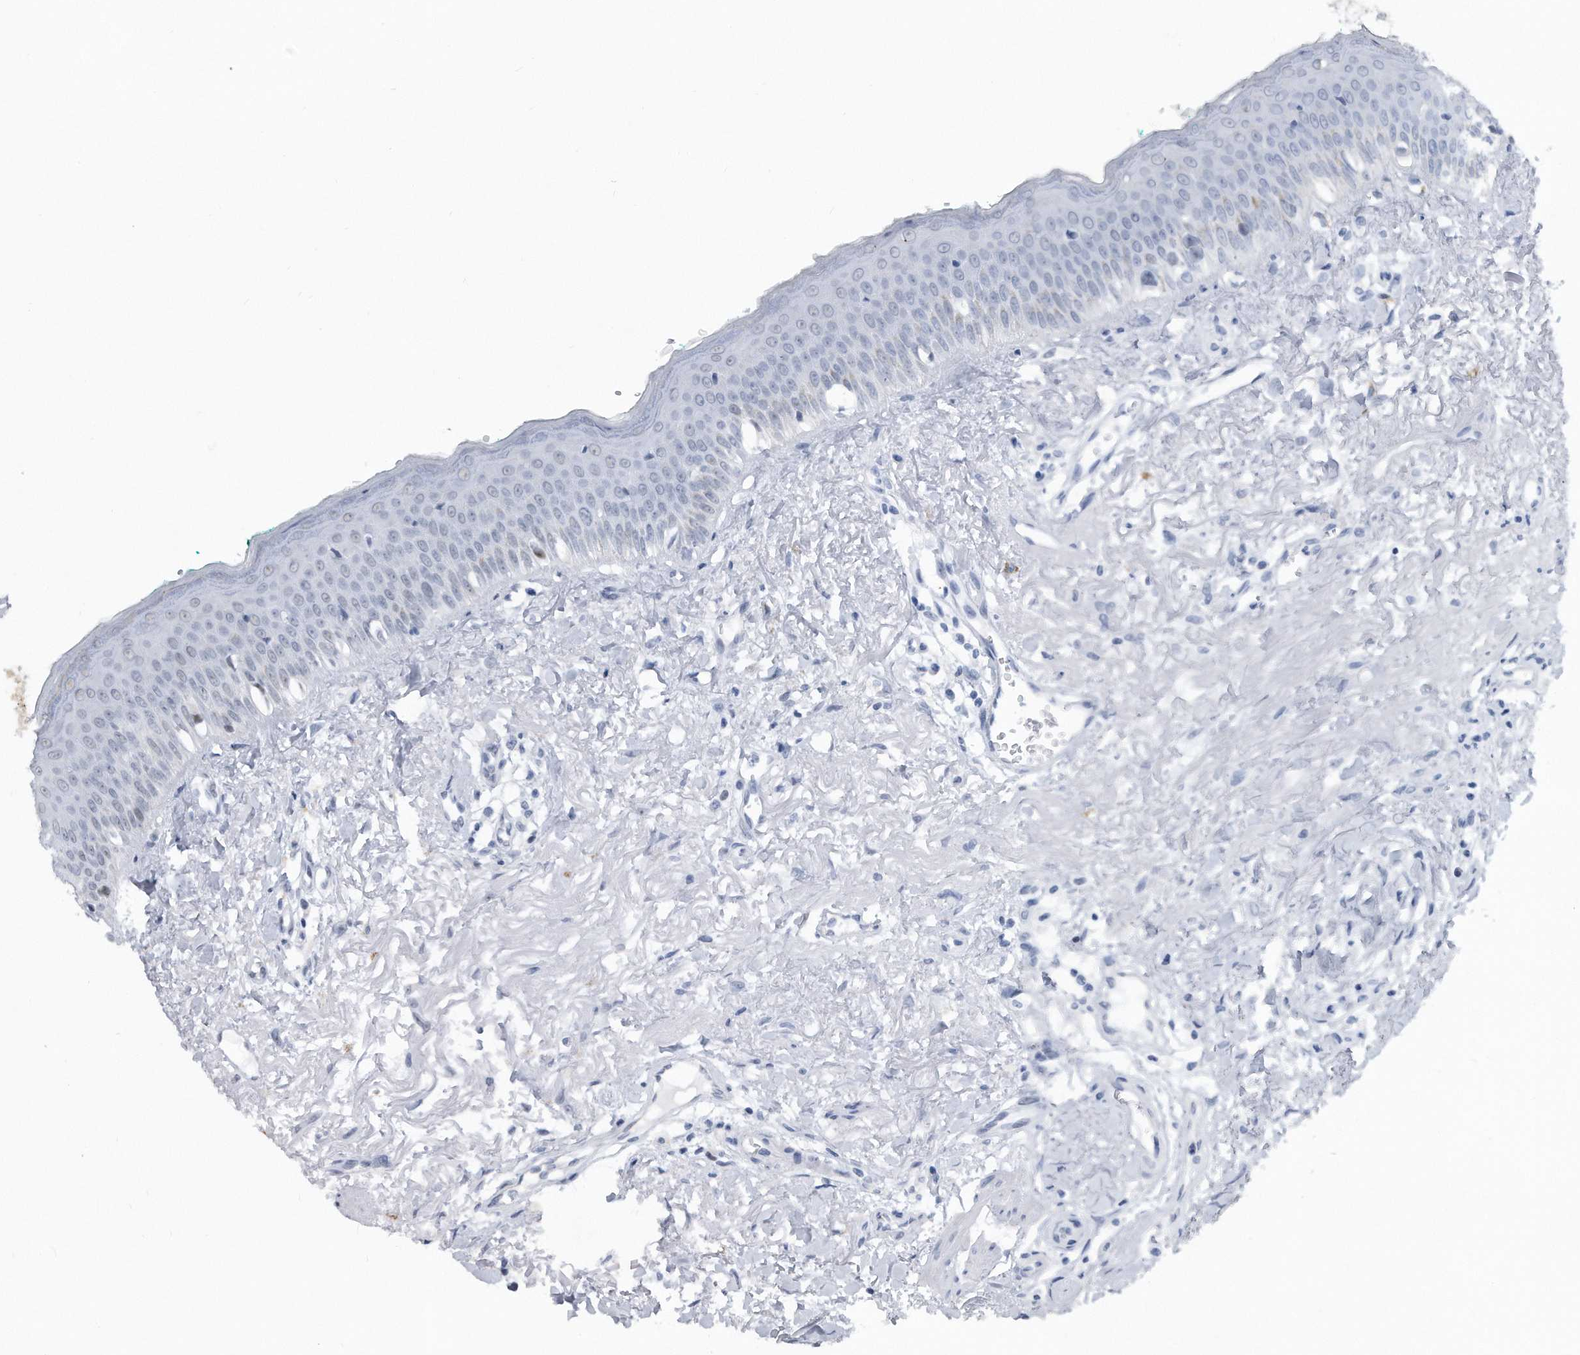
{"staining": {"intensity": "negative", "quantity": "none", "location": "none"}, "tissue": "oral mucosa", "cell_type": "Squamous epithelial cells", "image_type": "normal", "snomed": [{"axis": "morphology", "description": "Normal tissue, NOS"}, {"axis": "topography", "description": "Oral tissue"}], "caption": "A high-resolution histopathology image shows immunohistochemistry (IHC) staining of normal oral mucosa, which demonstrates no significant positivity in squamous epithelial cells.", "gene": "PGBD2", "patient": {"sex": "female", "age": 70}}